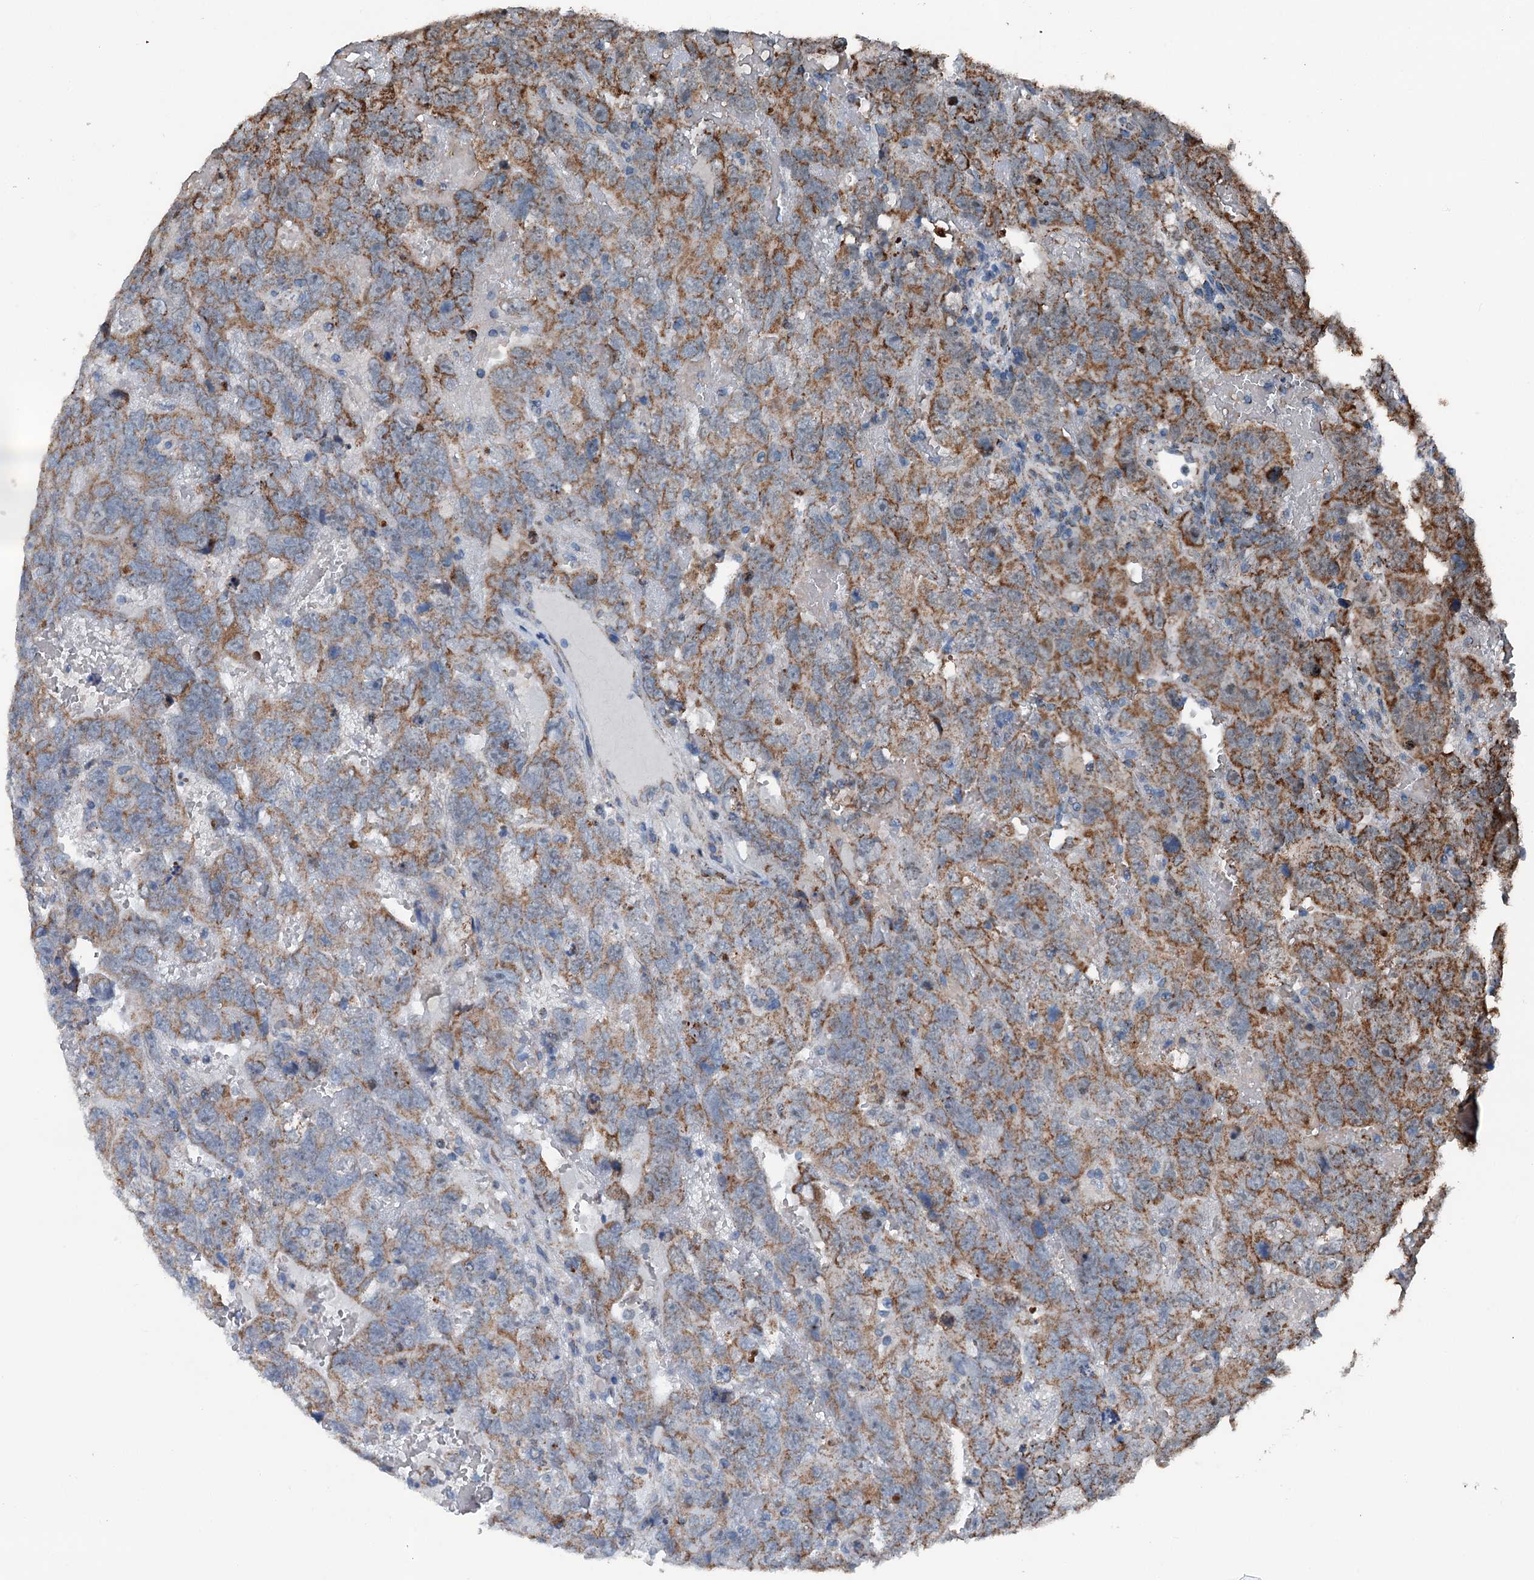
{"staining": {"intensity": "moderate", "quantity": ">75%", "location": "cytoplasmic/membranous"}, "tissue": "testis cancer", "cell_type": "Tumor cells", "image_type": "cancer", "snomed": [{"axis": "morphology", "description": "Carcinoma, Embryonal, NOS"}, {"axis": "topography", "description": "Testis"}], "caption": "Moderate cytoplasmic/membranous expression is seen in approximately >75% of tumor cells in testis cancer (embryonal carcinoma).", "gene": "TRPT1", "patient": {"sex": "male", "age": 45}}